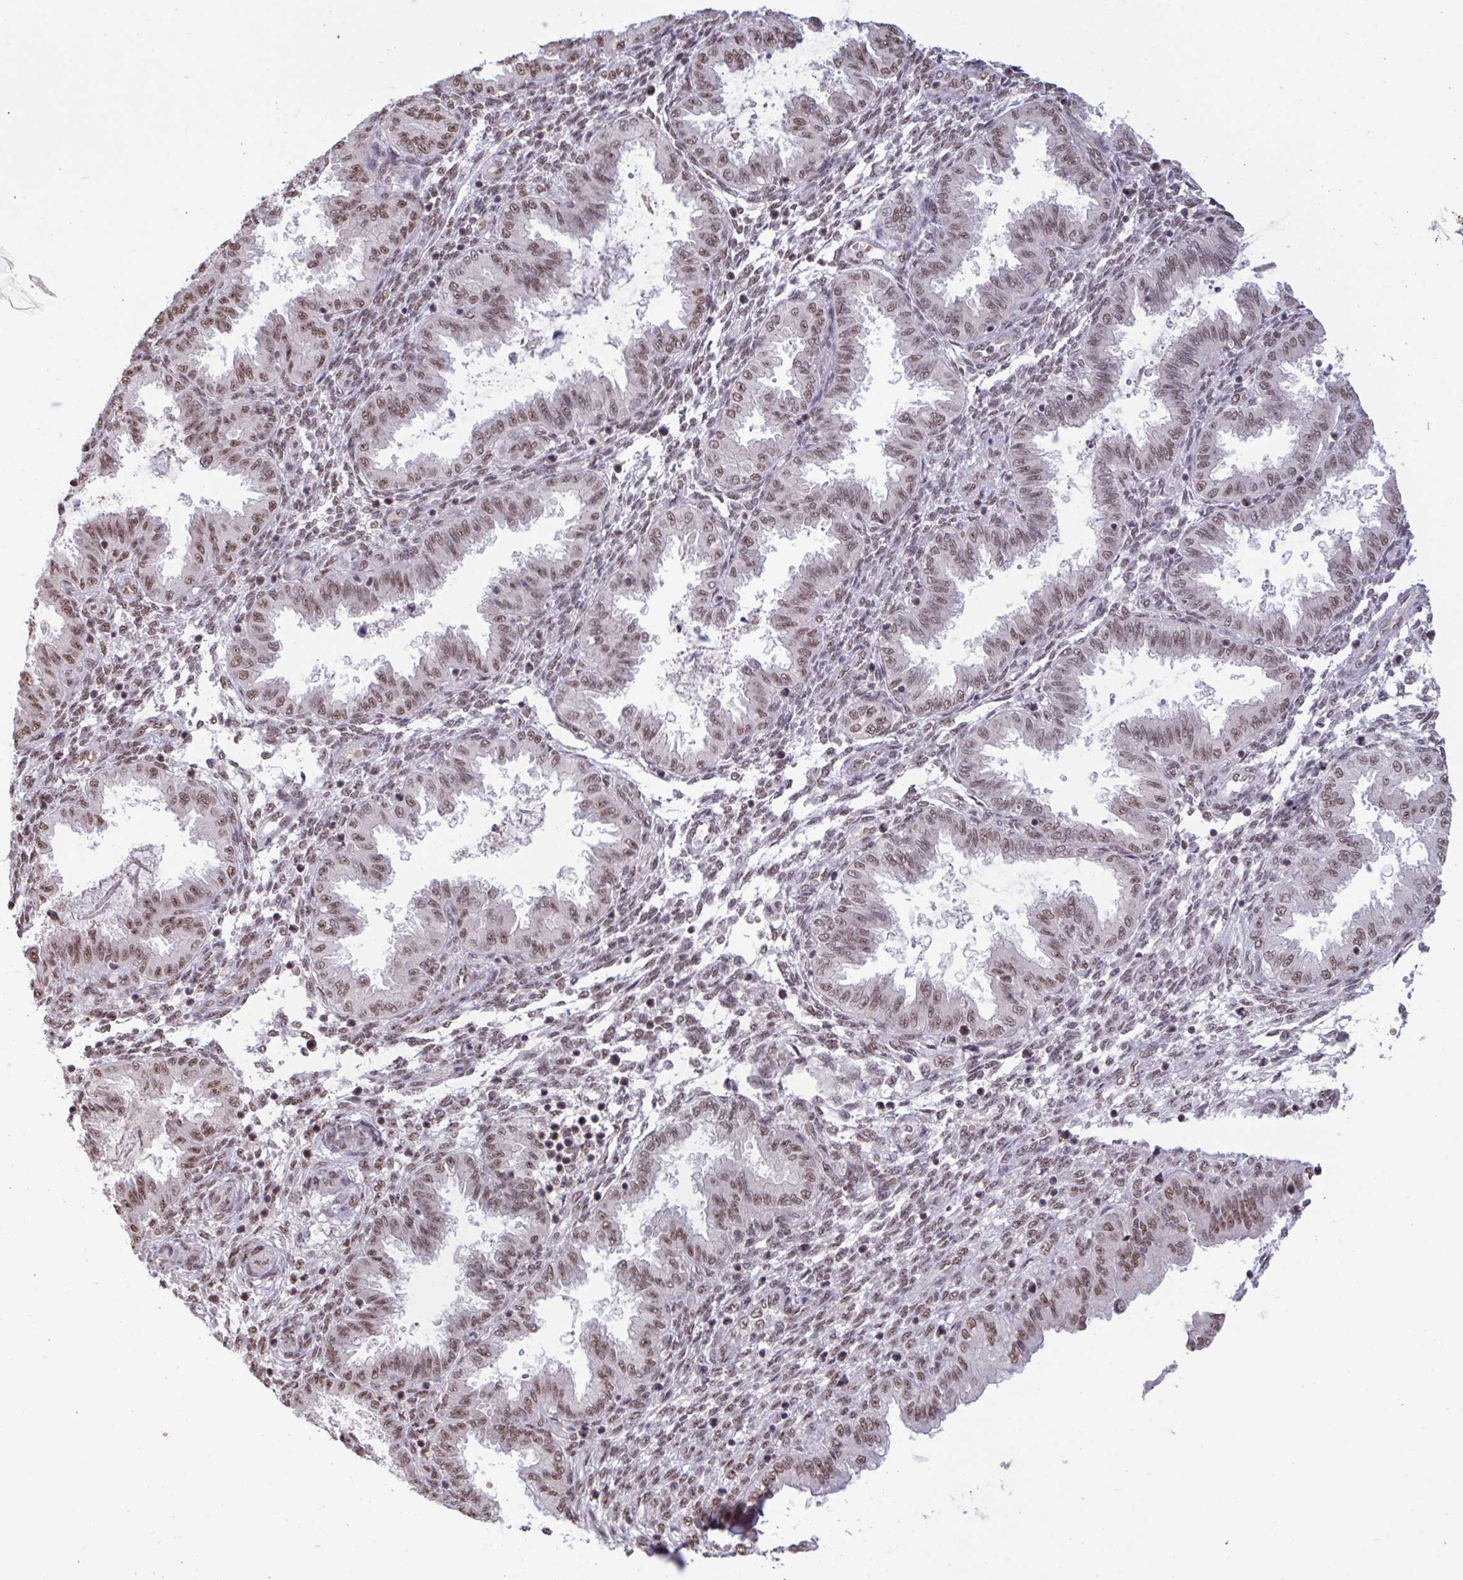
{"staining": {"intensity": "moderate", "quantity": "25%-75%", "location": "nuclear"}, "tissue": "endometrium", "cell_type": "Cells in endometrial stroma", "image_type": "normal", "snomed": [{"axis": "morphology", "description": "Normal tissue, NOS"}, {"axis": "topography", "description": "Endometrium"}], "caption": "A histopathology image of endometrium stained for a protein reveals moderate nuclear brown staining in cells in endometrial stroma. (Brightfield microscopy of DAB IHC at high magnification).", "gene": "PUF60", "patient": {"sex": "female", "age": 33}}